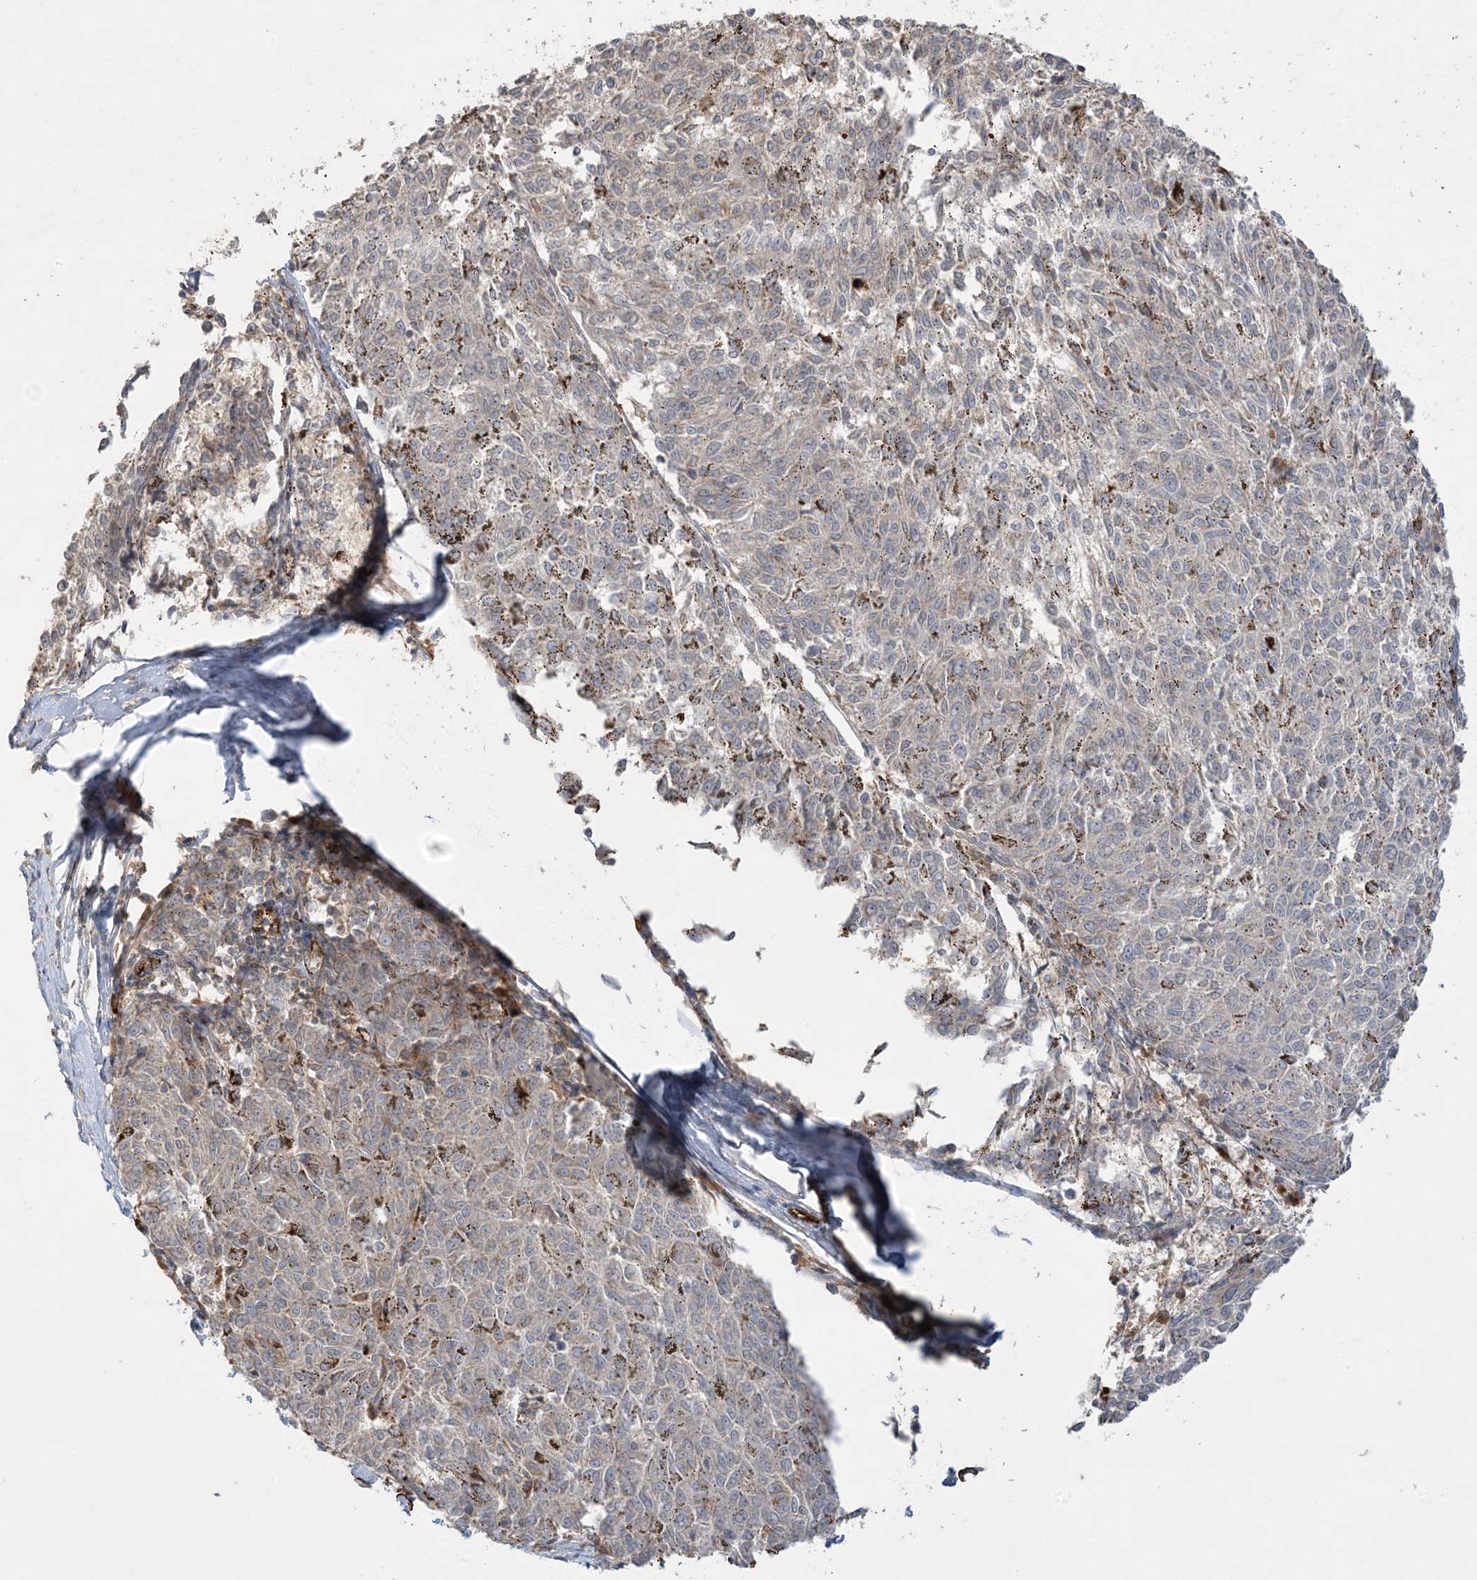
{"staining": {"intensity": "negative", "quantity": "none", "location": "none"}, "tissue": "melanoma", "cell_type": "Tumor cells", "image_type": "cancer", "snomed": [{"axis": "morphology", "description": "Malignant melanoma, NOS"}, {"axis": "topography", "description": "Skin"}], "caption": "IHC histopathology image of melanoma stained for a protein (brown), which demonstrates no expression in tumor cells.", "gene": "PRSS36", "patient": {"sex": "female", "age": 72}}